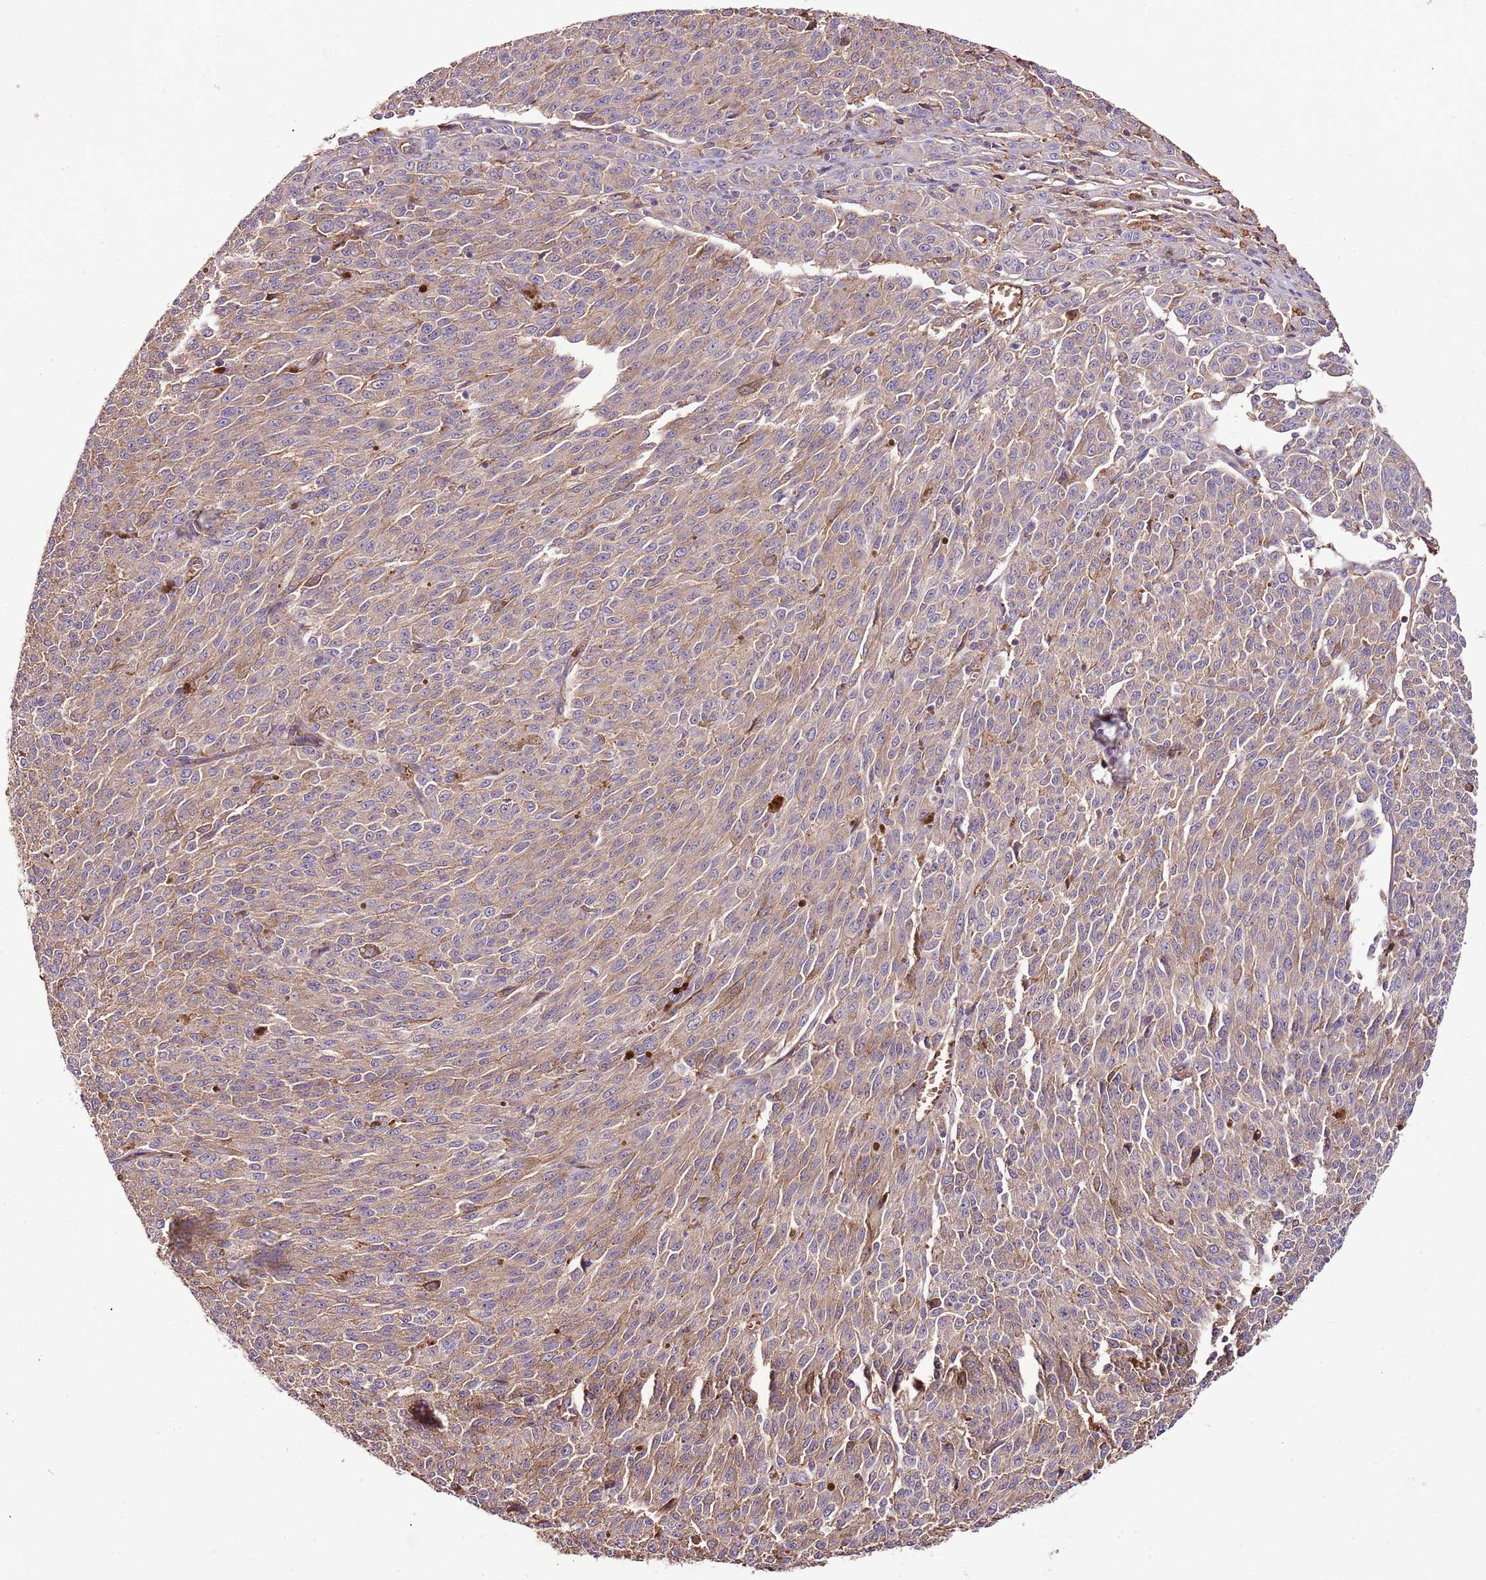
{"staining": {"intensity": "weak", "quantity": "<25%", "location": "cytoplasmic/membranous"}, "tissue": "melanoma", "cell_type": "Tumor cells", "image_type": "cancer", "snomed": [{"axis": "morphology", "description": "Malignant melanoma, NOS"}, {"axis": "topography", "description": "Skin"}], "caption": "Immunohistochemistry (IHC) of human malignant melanoma demonstrates no positivity in tumor cells.", "gene": "DENR", "patient": {"sex": "female", "age": 52}}